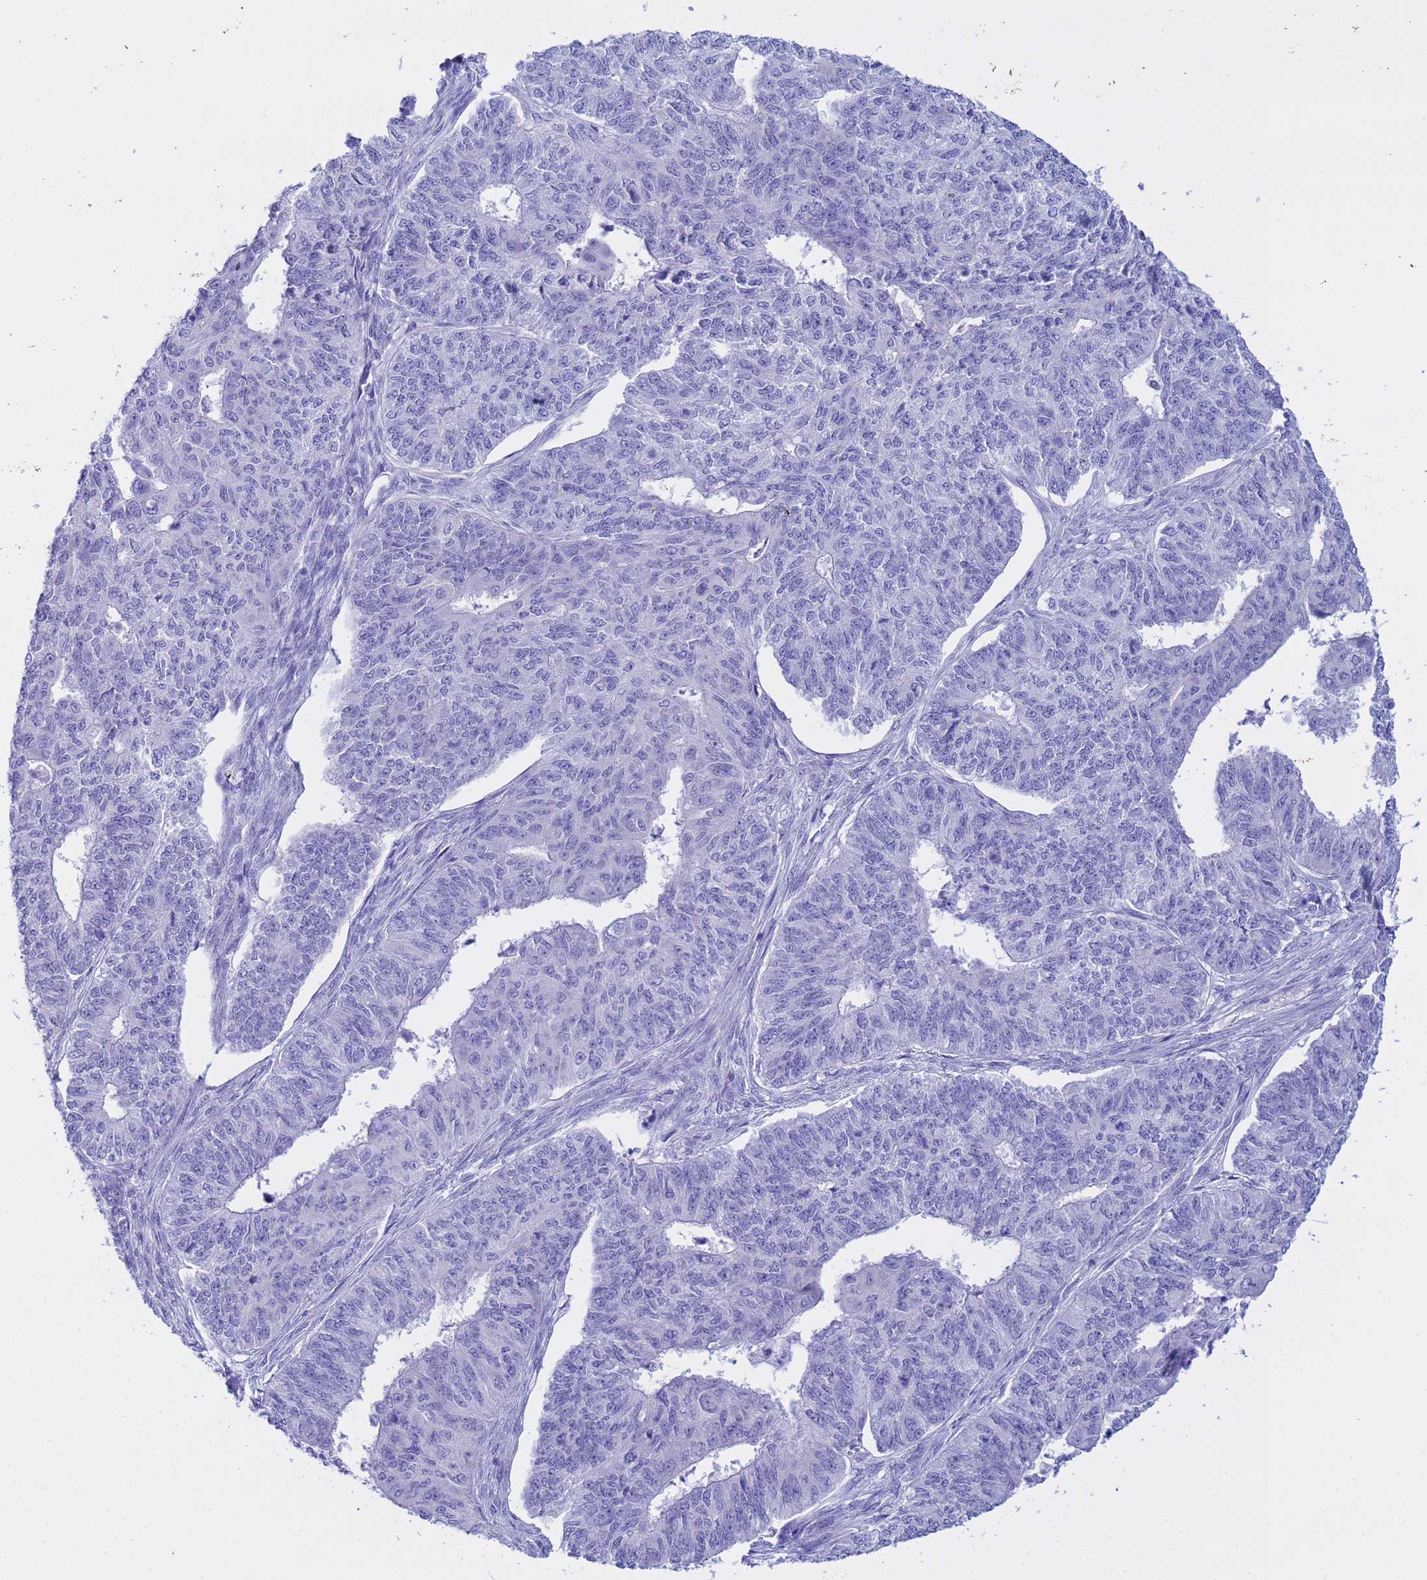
{"staining": {"intensity": "negative", "quantity": "none", "location": "none"}, "tissue": "endometrial cancer", "cell_type": "Tumor cells", "image_type": "cancer", "snomed": [{"axis": "morphology", "description": "Adenocarcinoma, NOS"}, {"axis": "topography", "description": "Endometrium"}], "caption": "Immunohistochemistry (IHC) of endometrial adenocarcinoma displays no expression in tumor cells.", "gene": "AQP12A", "patient": {"sex": "female", "age": 32}}